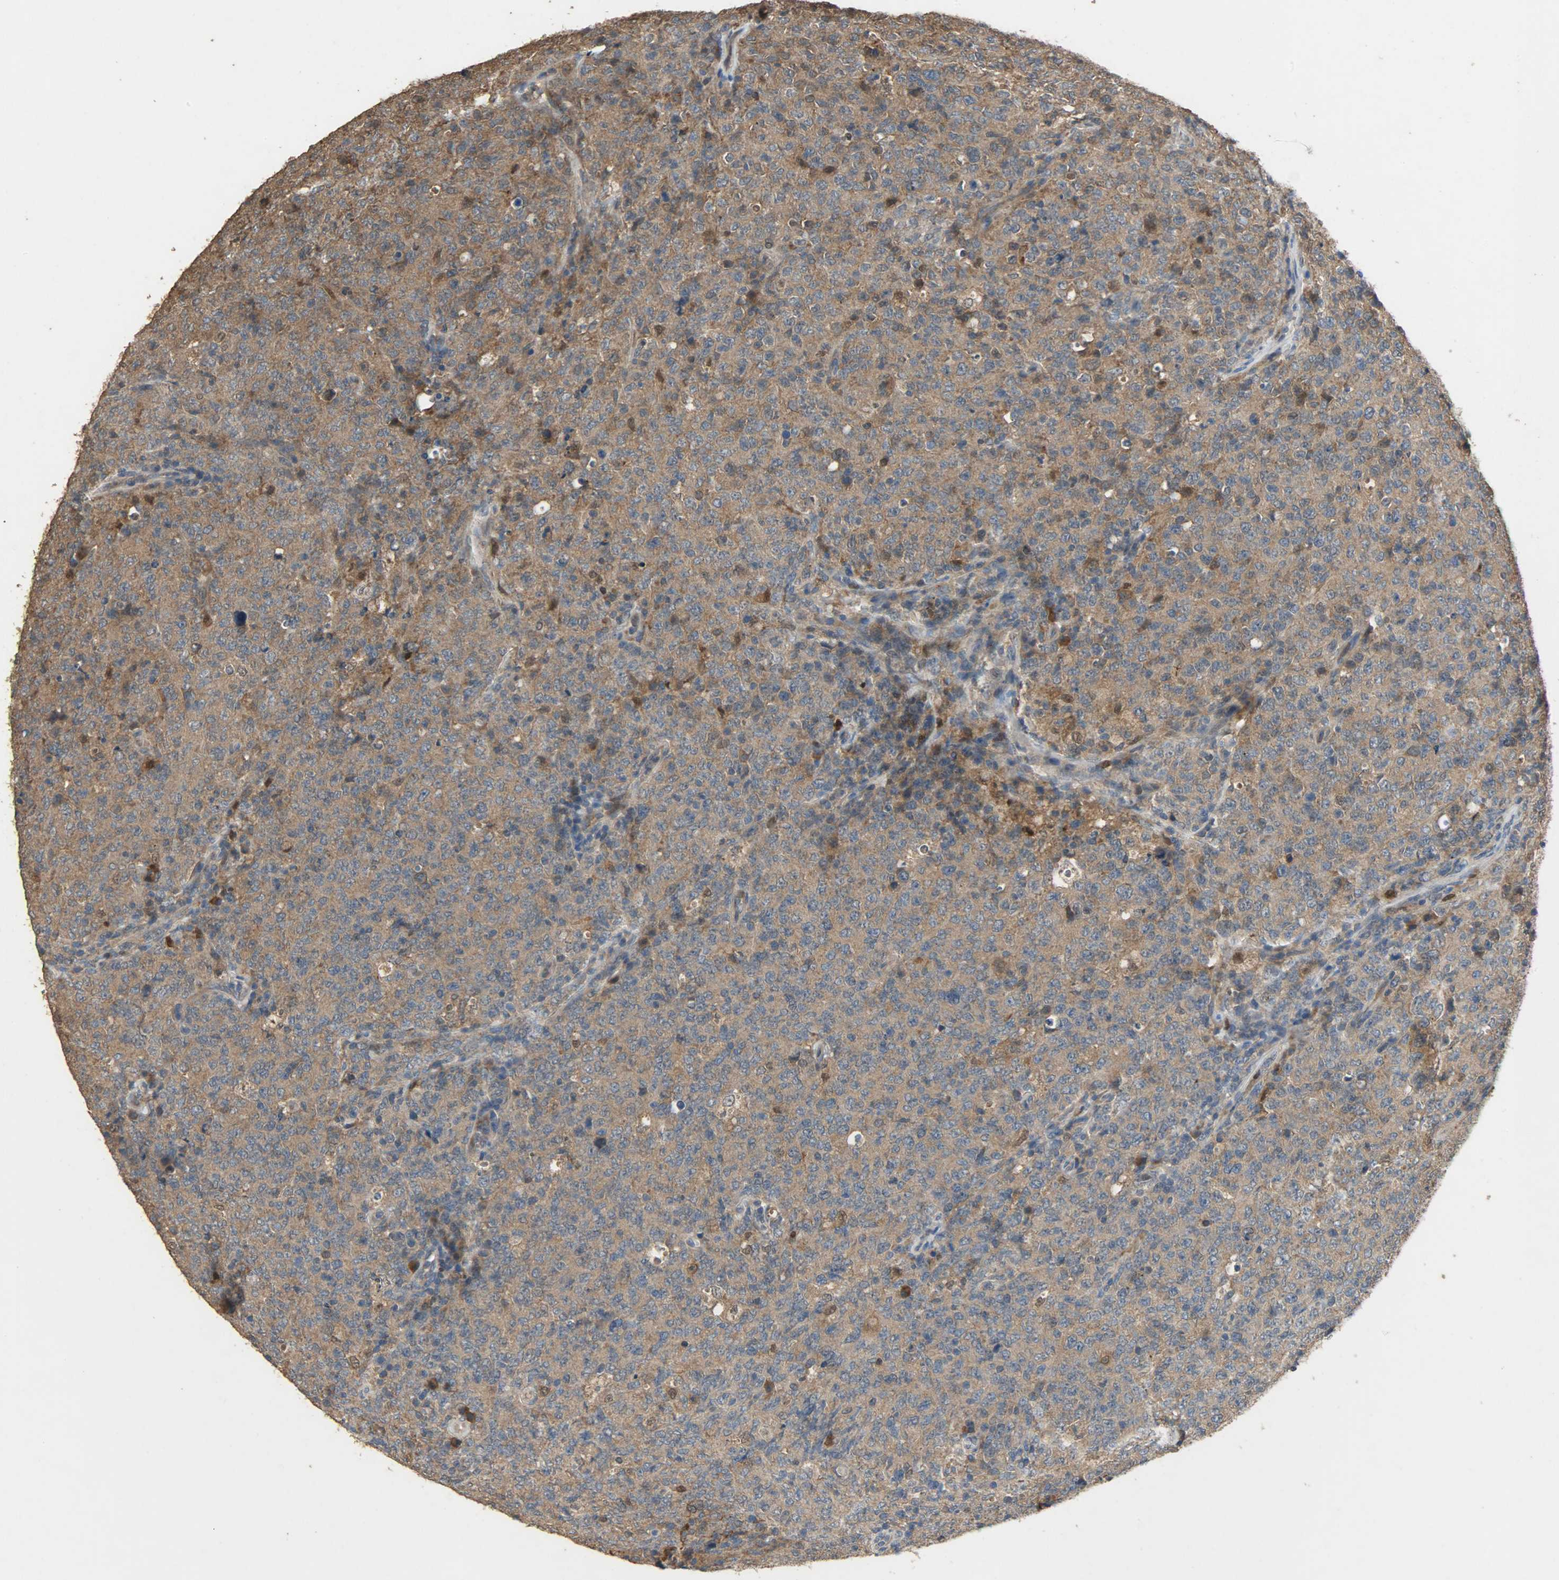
{"staining": {"intensity": "moderate", "quantity": ">75%", "location": "cytoplasmic/membranous"}, "tissue": "lymphoma", "cell_type": "Tumor cells", "image_type": "cancer", "snomed": [{"axis": "morphology", "description": "Malignant lymphoma, non-Hodgkin's type, High grade"}, {"axis": "topography", "description": "Tonsil"}], "caption": "Malignant lymphoma, non-Hodgkin's type (high-grade) tissue shows moderate cytoplasmic/membranous expression in approximately >75% of tumor cells (DAB (3,3'-diaminobenzidine) IHC with brightfield microscopy, high magnification).", "gene": "CDKN2C", "patient": {"sex": "female", "age": 36}}